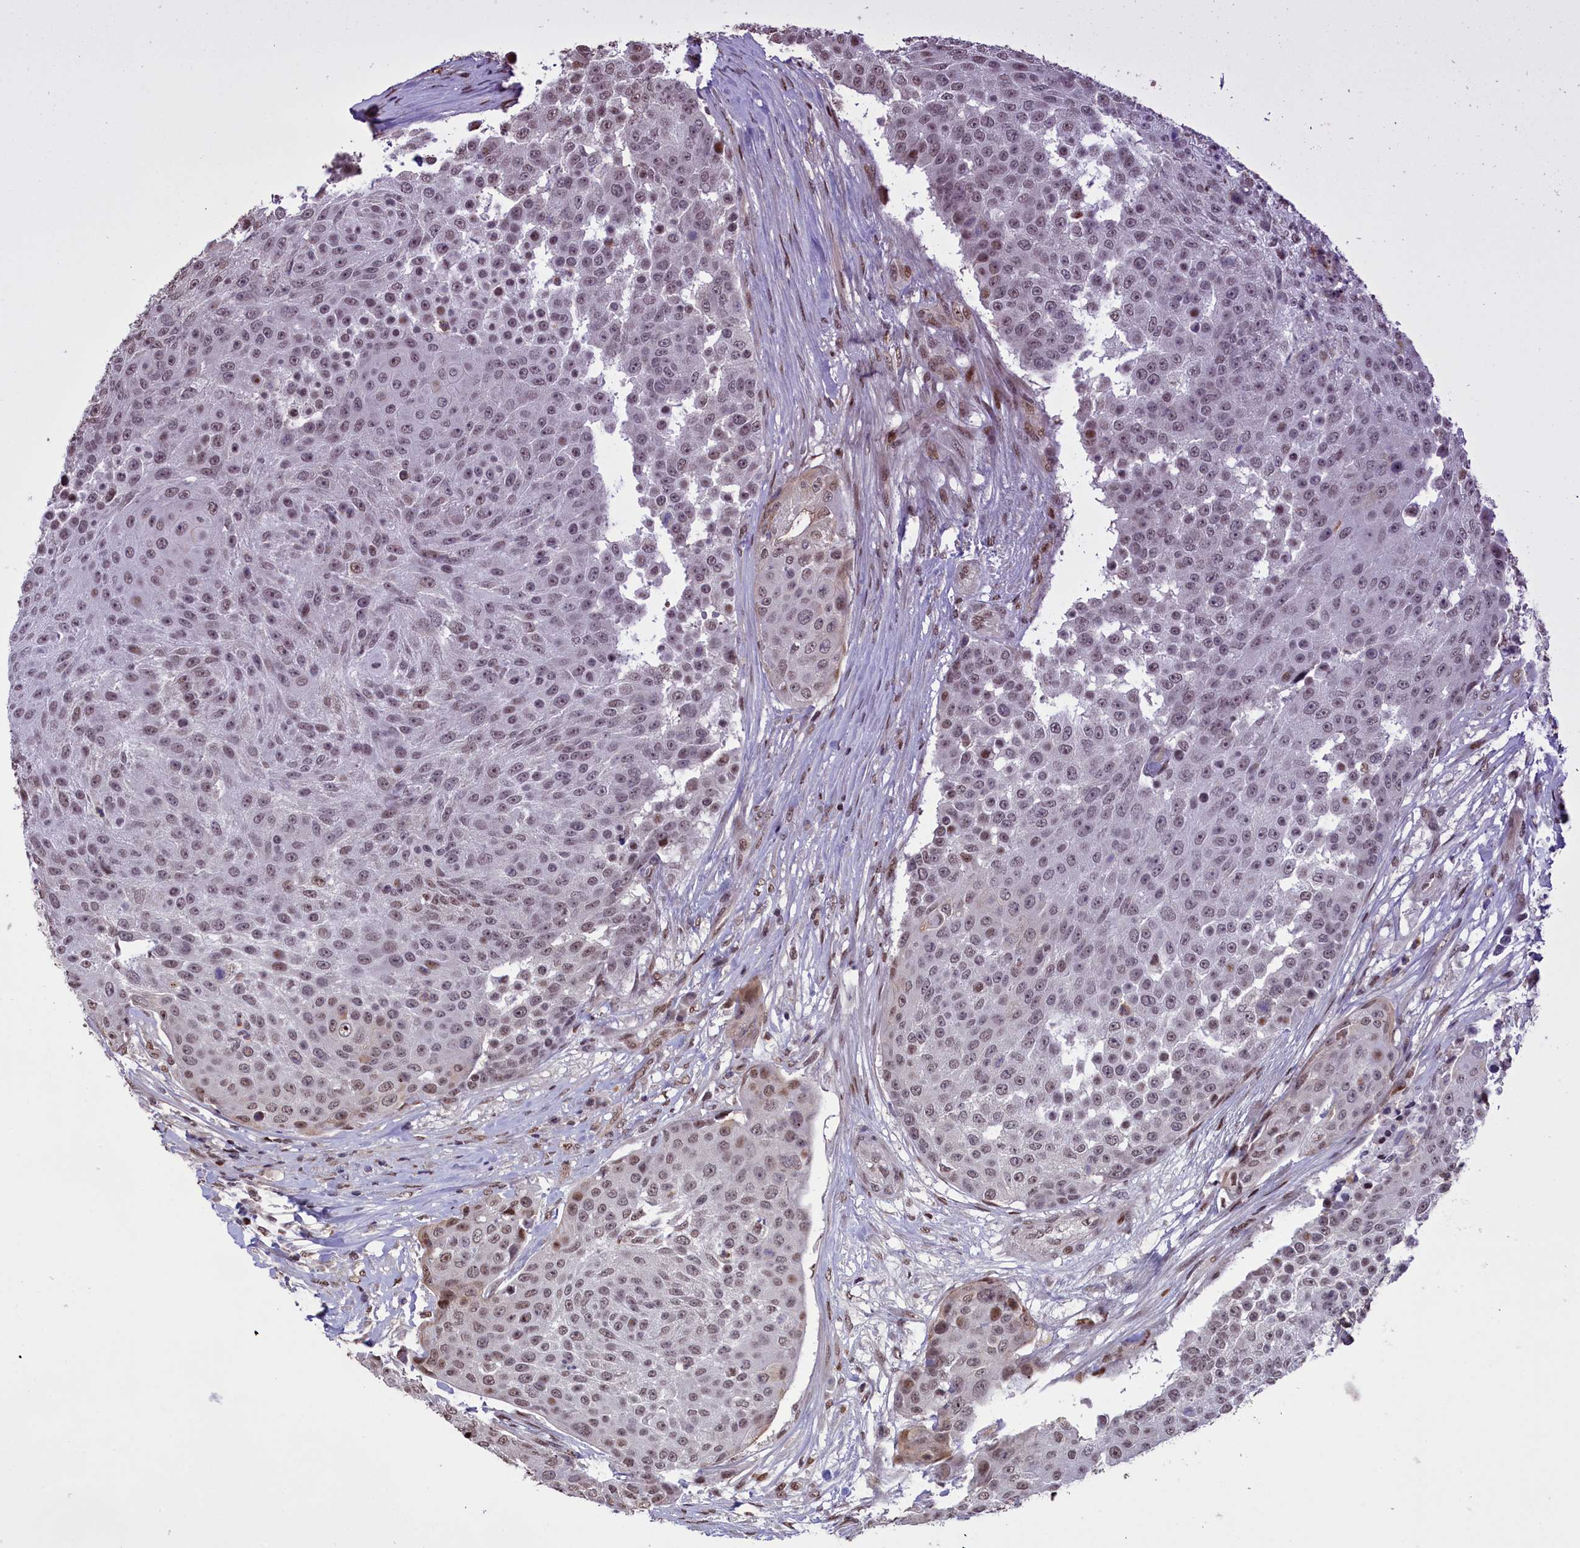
{"staining": {"intensity": "weak", "quantity": "25%-75%", "location": "nuclear"}, "tissue": "urothelial cancer", "cell_type": "Tumor cells", "image_type": "cancer", "snomed": [{"axis": "morphology", "description": "Urothelial carcinoma, High grade"}, {"axis": "topography", "description": "Urinary bladder"}], "caption": "Human urothelial carcinoma (high-grade) stained for a protein (brown) displays weak nuclear positive expression in about 25%-75% of tumor cells.", "gene": "RELB", "patient": {"sex": "female", "age": 63}}